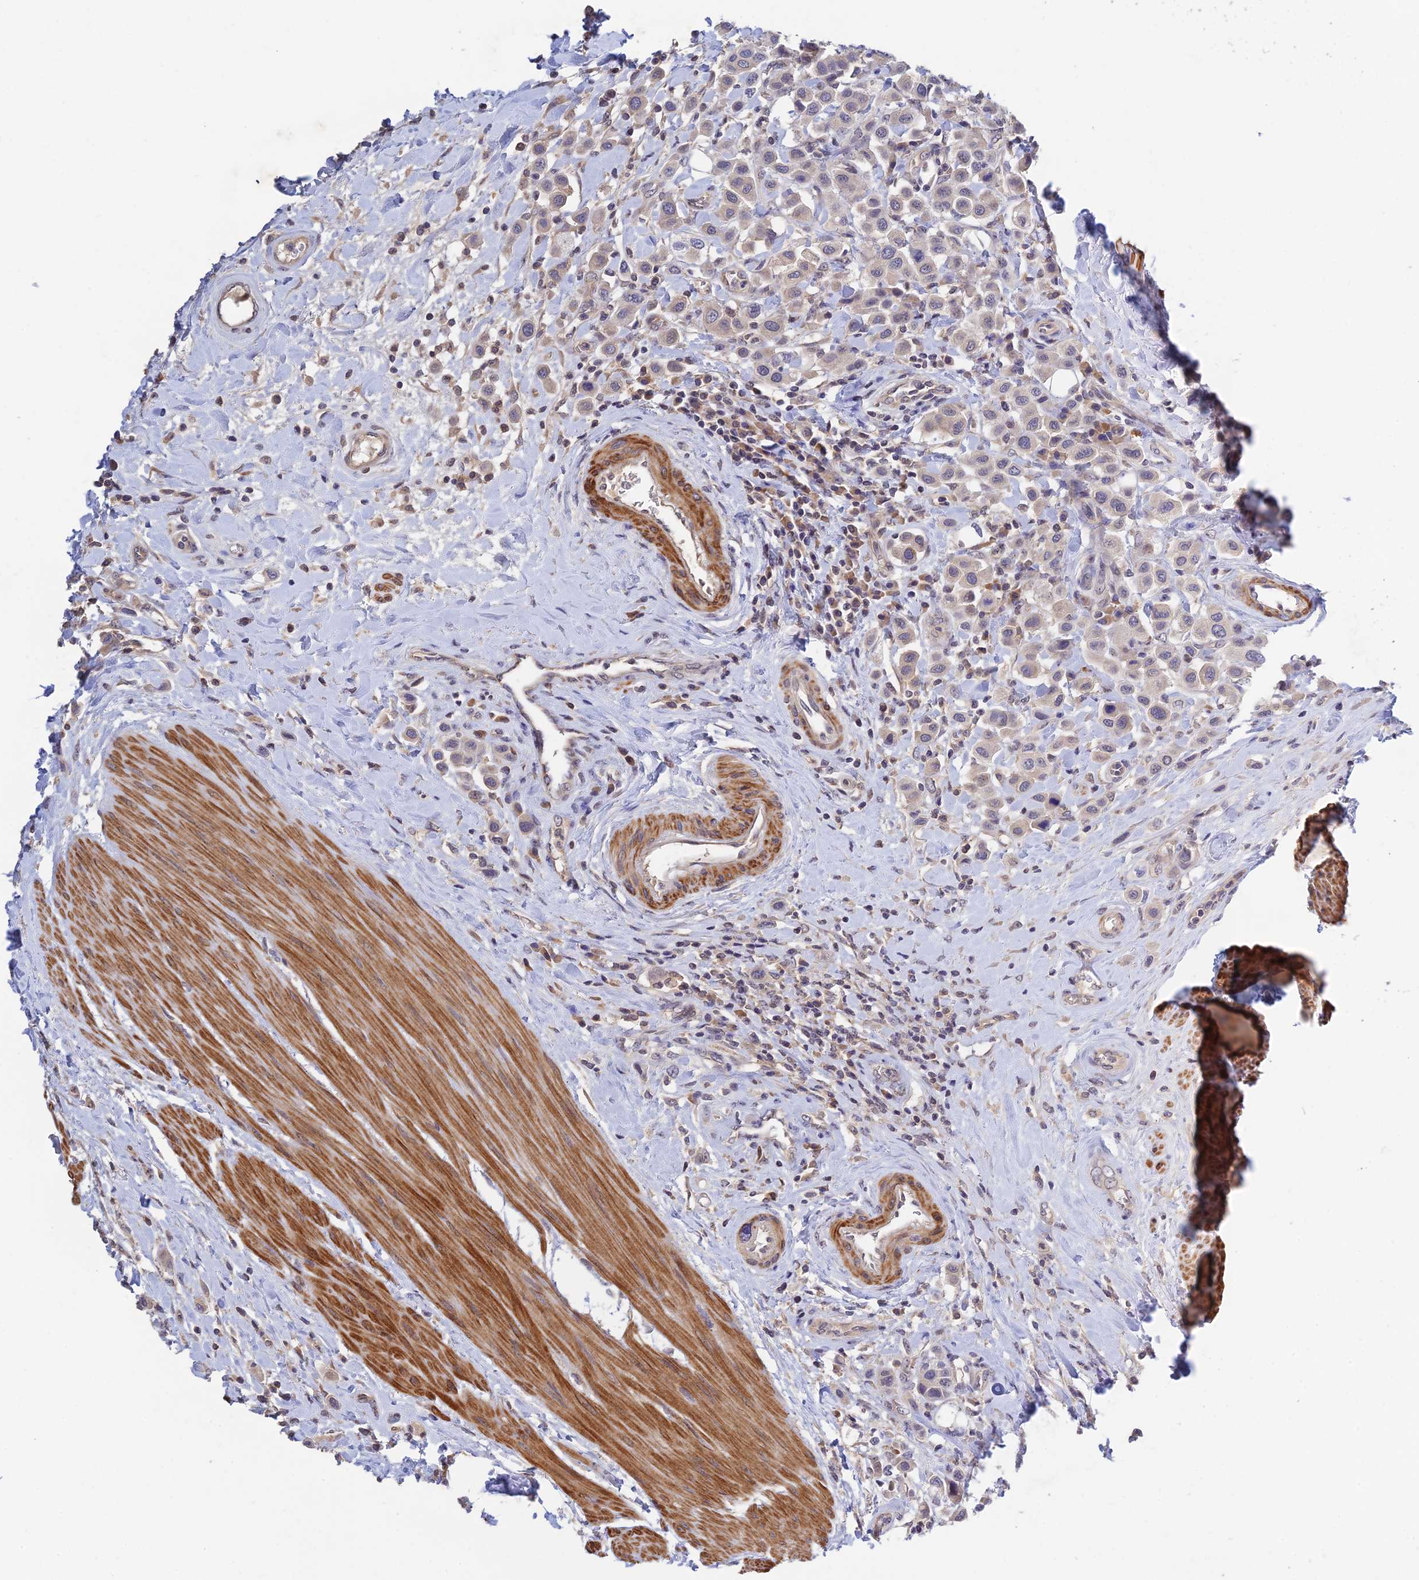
{"staining": {"intensity": "weak", "quantity": "<25%", "location": "cytoplasmic/membranous"}, "tissue": "urothelial cancer", "cell_type": "Tumor cells", "image_type": "cancer", "snomed": [{"axis": "morphology", "description": "Urothelial carcinoma, High grade"}, {"axis": "topography", "description": "Urinary bladder"}], "caption": "Tumor cells show no significant positivity in urothelial carcinoma (high-grade). (Brightfield microscopy of DAB (3,3'-diaminobenzidine) immunohistochemistry at high magnification).", "gene": "CWH43", "patient": {"sex": "male", "age": 50}}